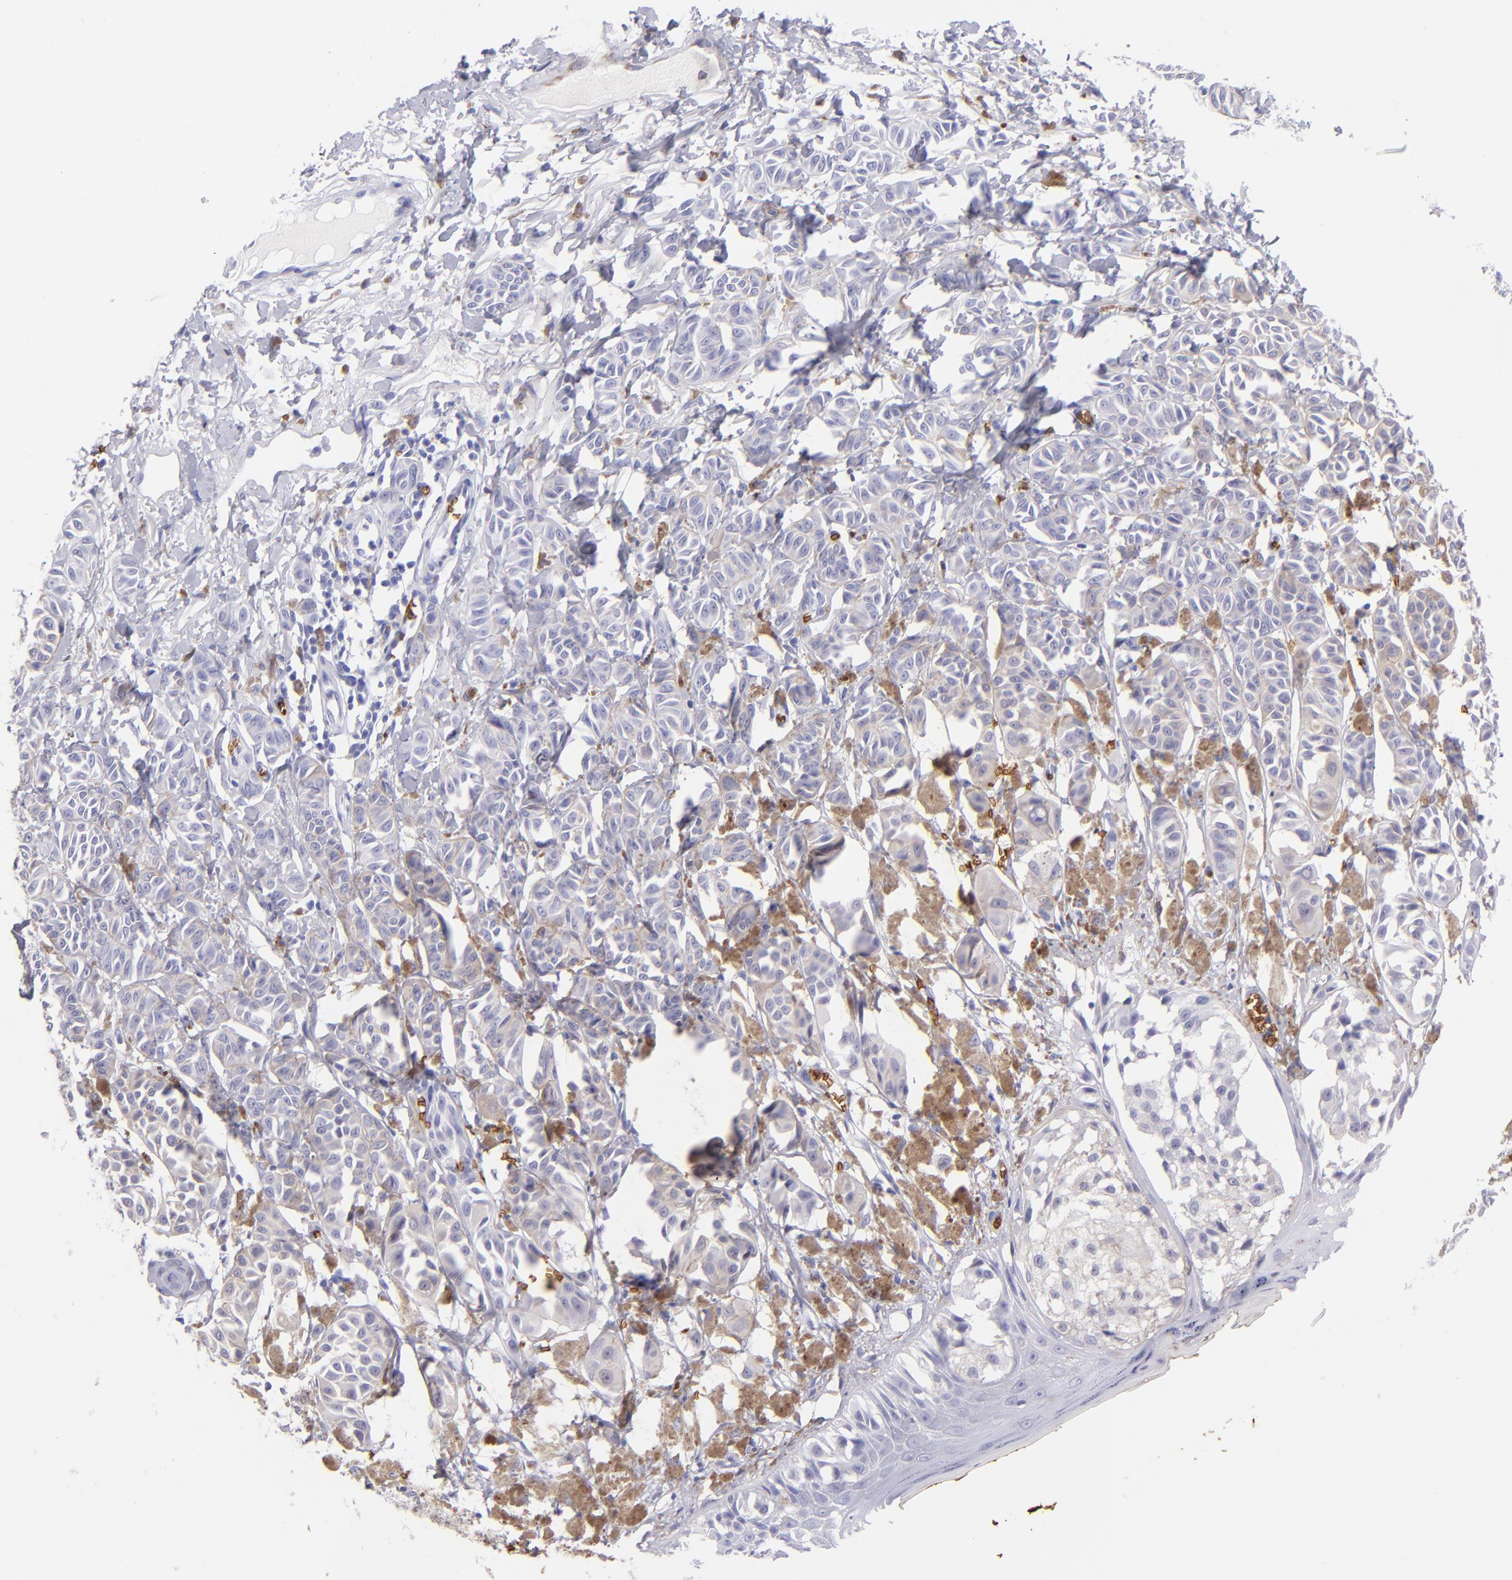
{"staining": {"intensity": "negative", "quantity": "none", "location": "none"}, "tissue": "melanoma", "cell_type": "Tumor cells", "image_type": "cancer", "snomed": [{"axis": "morphology", "description": "Malignant melanoma, NOS"}, {"axis": "topography", "description": "Skin"}], "caption": "High power microscopy photomicrograph of an immunohistochemistry (IHC) micrograph of malignant melanoma, revealing no significant positivity in tumor cells.", "gene": "GYPA", "patient": {"sex": "male", "age": 76}}